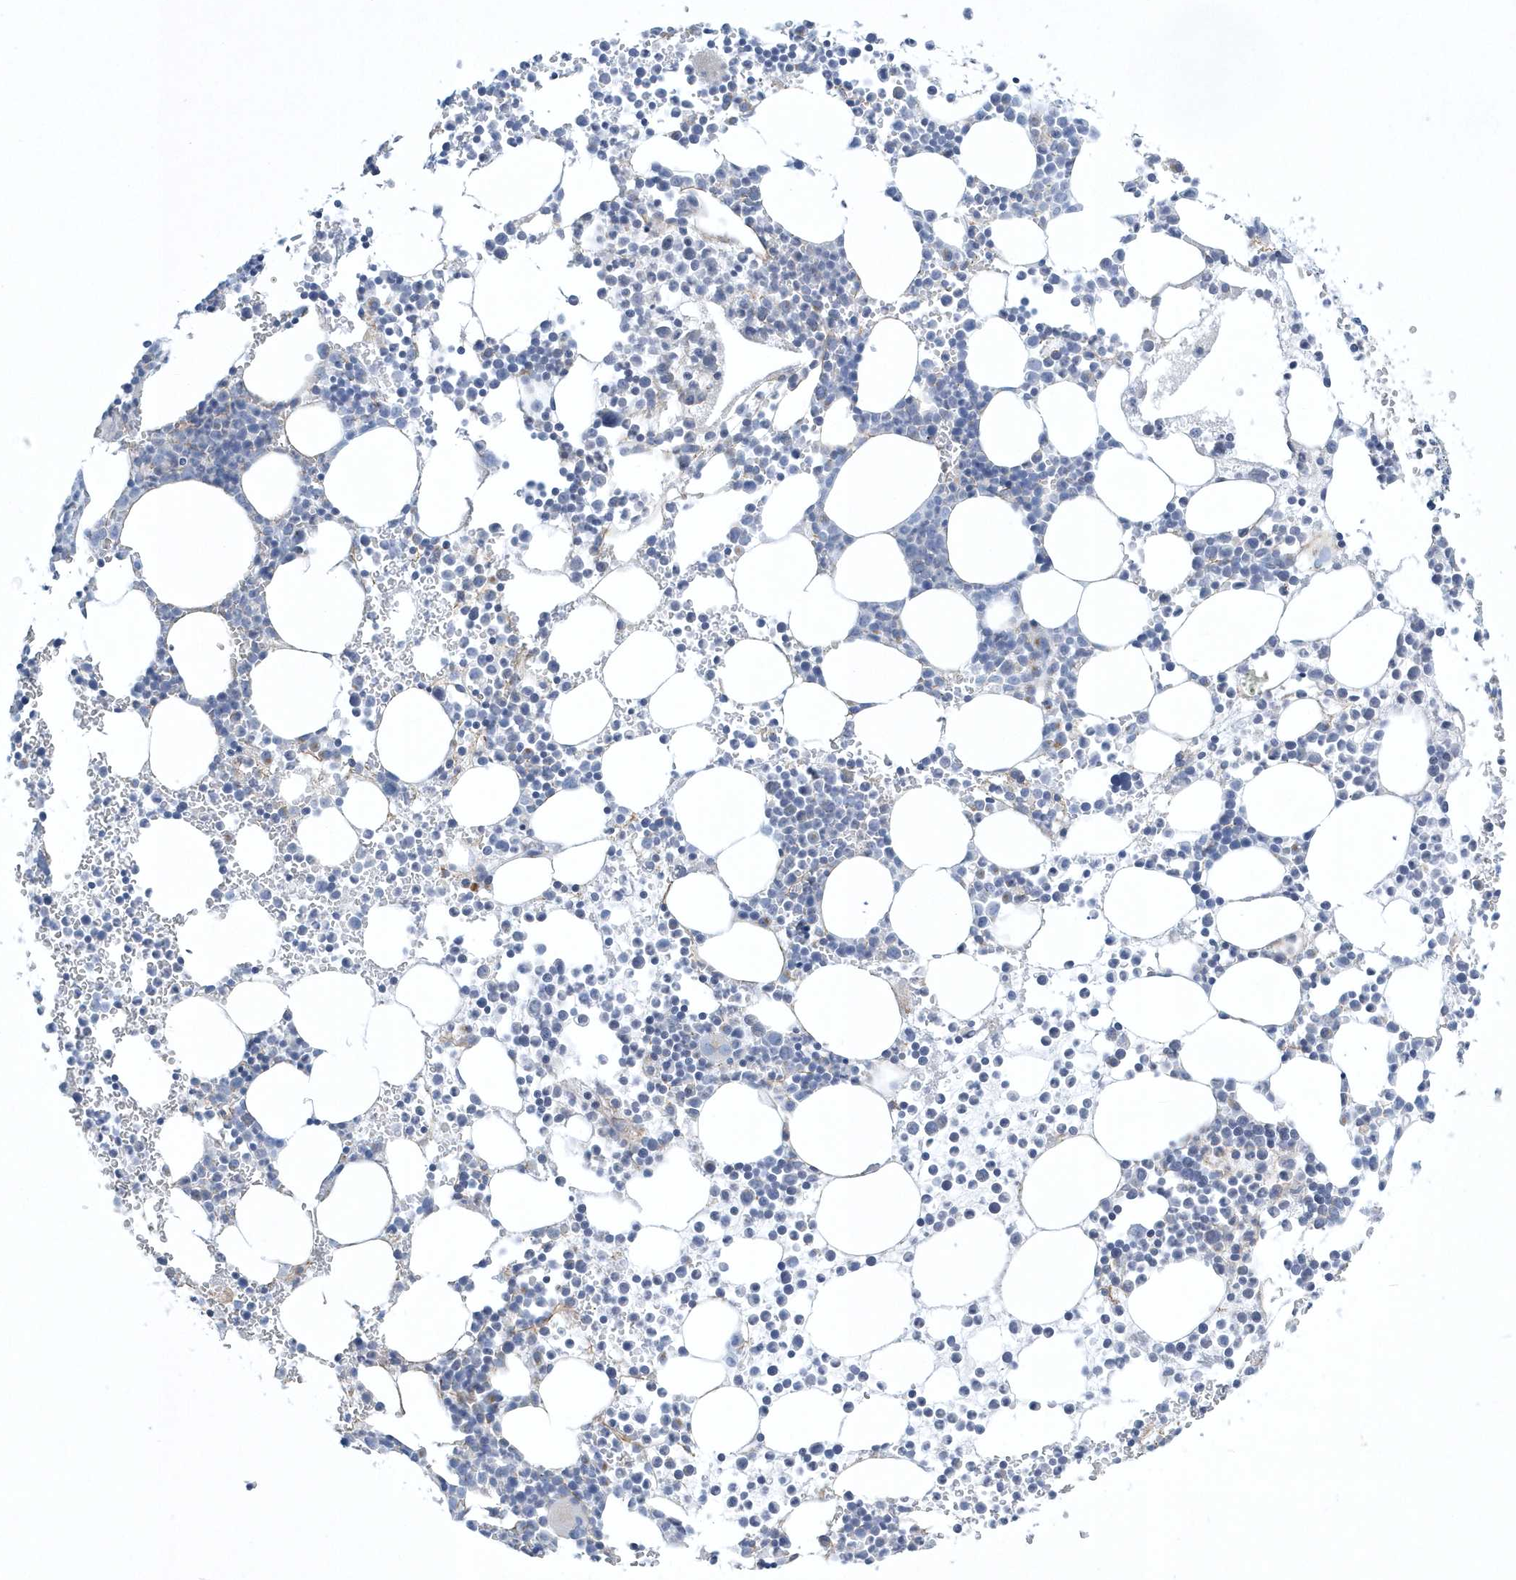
{"staining": {"intensity": "negative", "quantity": "none", "location": "none"}, "tissue": "bone marrow", "cell_type": "Hematopoietic cells", "image_type": "normal", "snomed": [{"axis": "morphology", "description": "Normal tissue, NOS"}, {"axis": "topography", "description": "Bone marrow"}], "caption": "Immunohistochemistry (IHC) of unremarkable human bone marrow demonstrates no expression in hematopoietic cells. (DAB IHC, high magnification).", "gene": "SPATA18", "patient": {"sex": "female", "age": 78}}